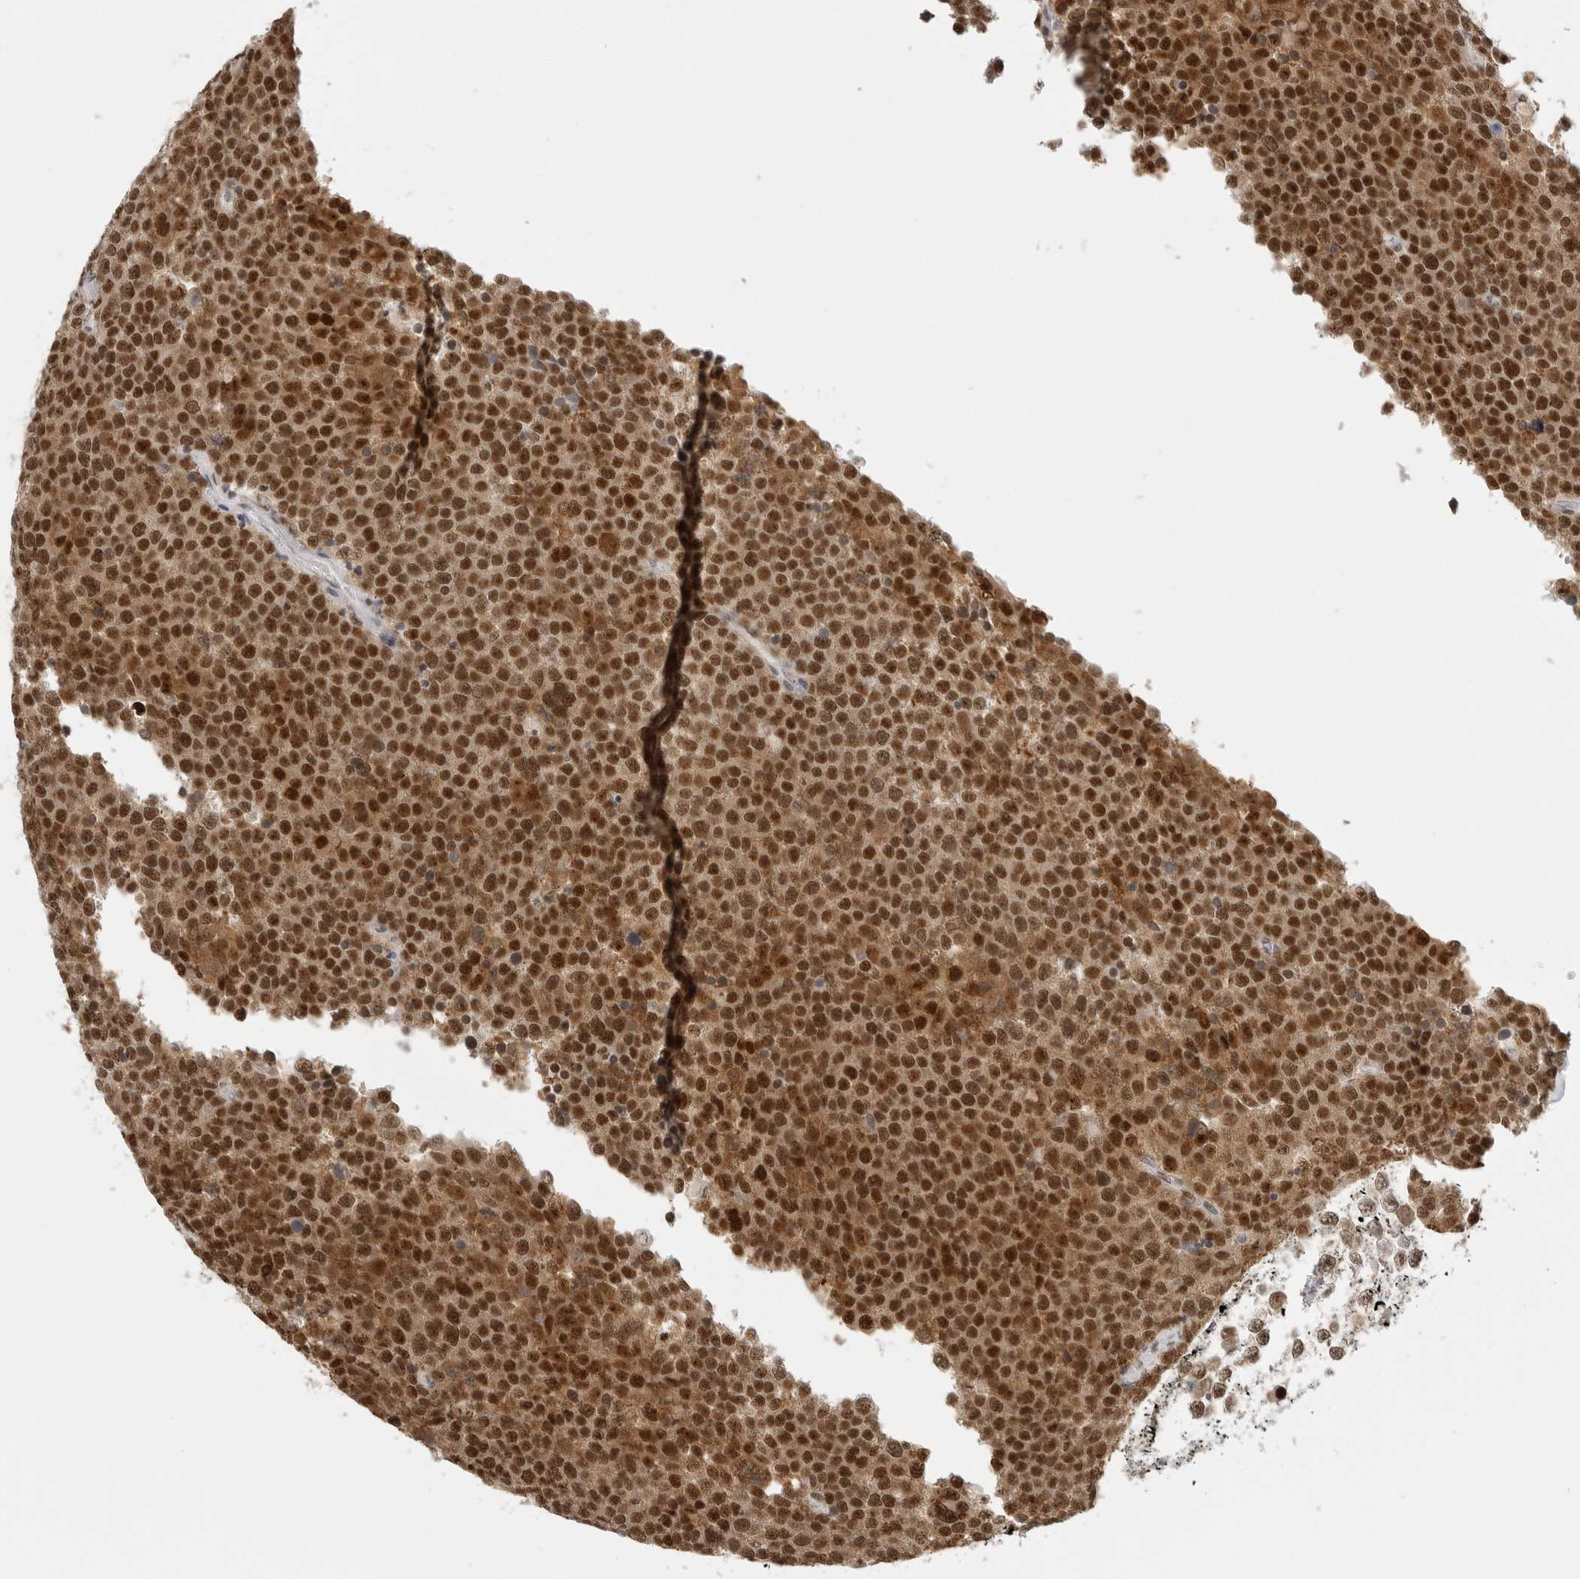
{"staining": {"intensity": "strong", "quantity": ">75%", "location": "cytoplasmic/membranous,nuclear"}, "tissue": "testis cancer", "cell_type": "Tumor cells", "image_type": "cancer", "snomed": [{"axis": "morphology", "description": "Seminoma, NOS"}, {"axis": "topography", "description": "Testis"}], "caption": "IHC staining of seminoma (testis), which shows high levels of strong cytoplasmic/membranous and nuclear staining in approximately >75% of tumor cells indicating strong cytoplasmic/membranous and nuclear protein staining. The staining was performed using DAB (brown) for protein detection and nuclei were counterstained in hematoxylin (blue).", "gene": "RPA2", "patient": {"sex": "male", "age": 71}}